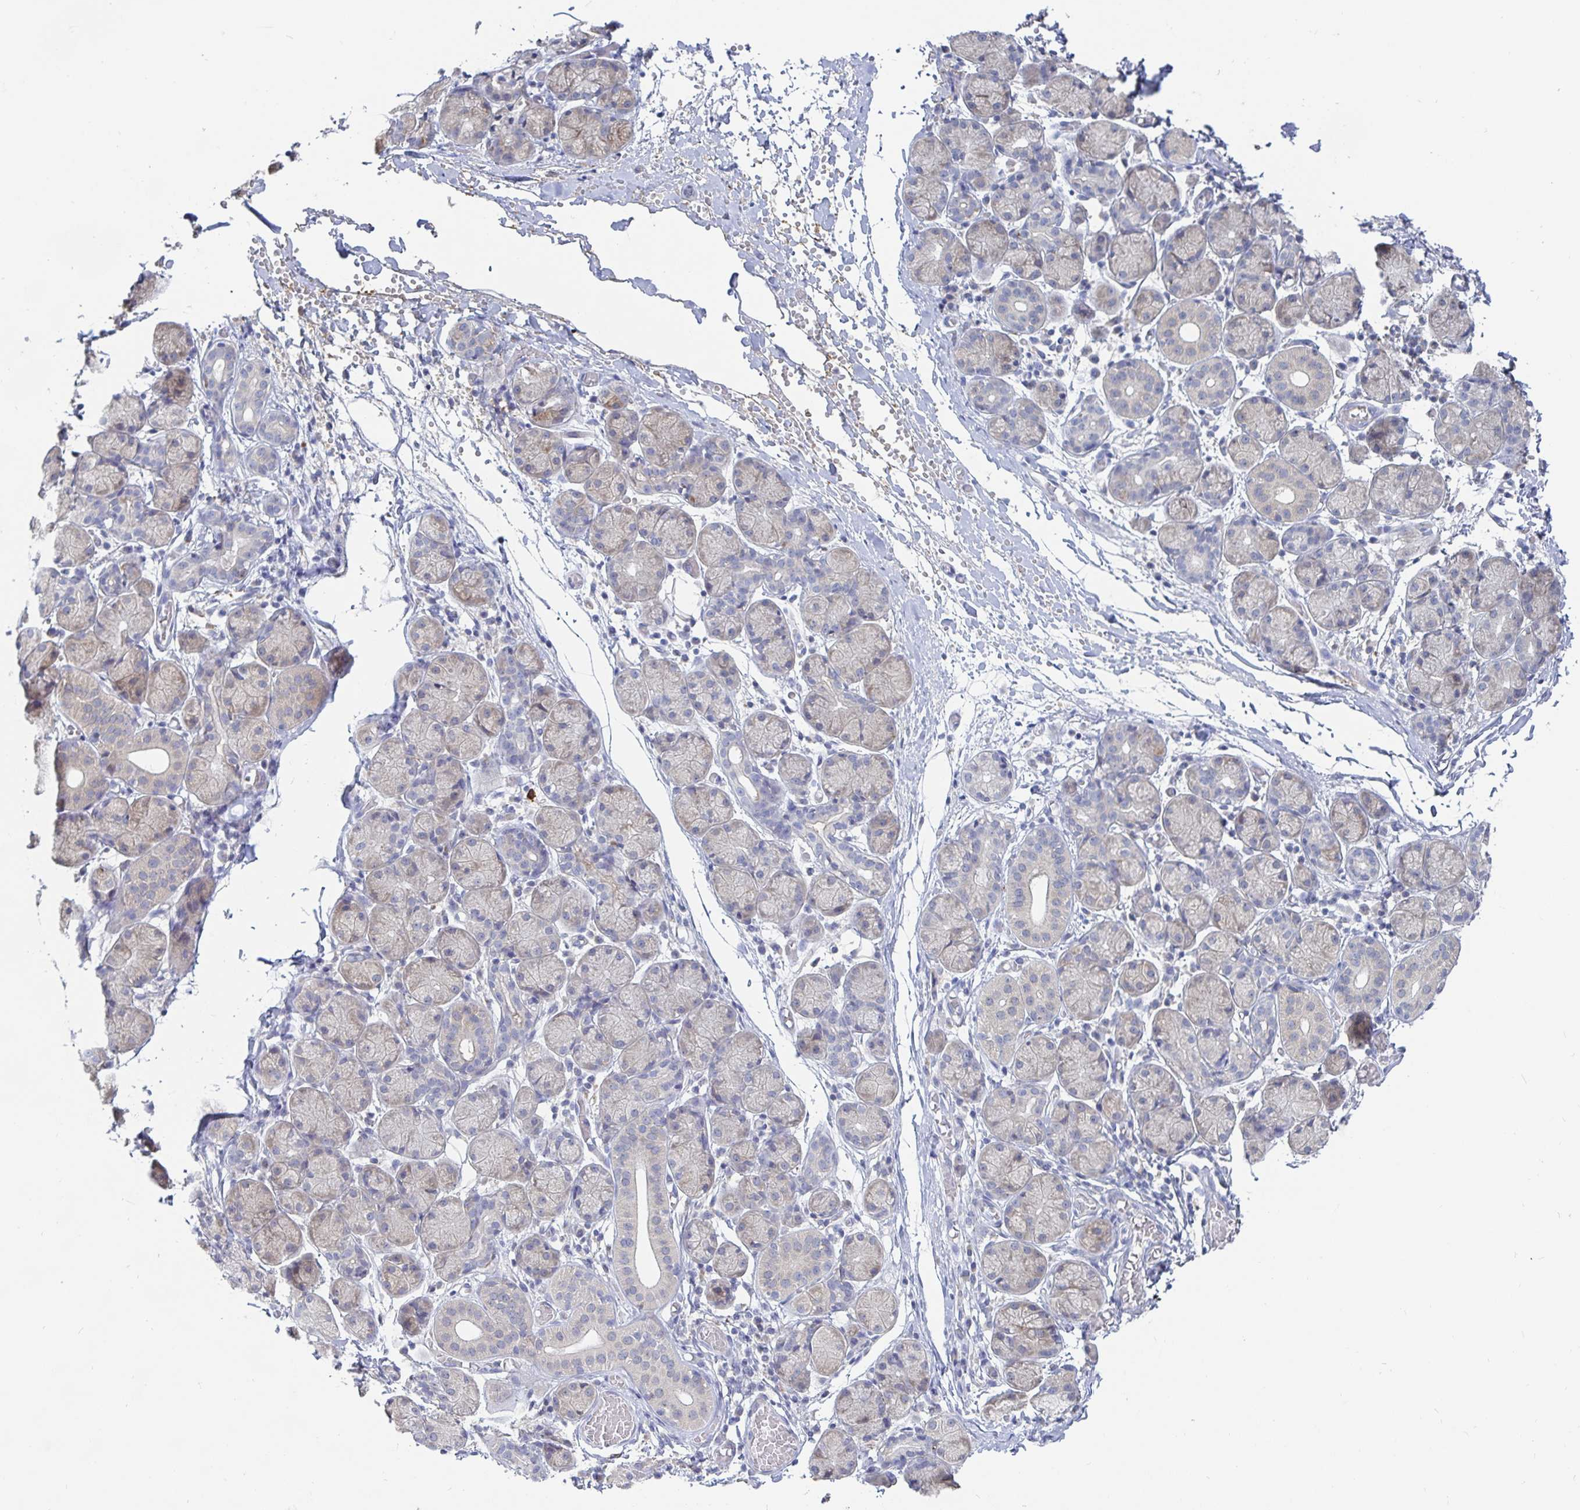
{"staining": {"intensity": "weak", "quantity": "25%-75%", "location": "cytoplasmic/membranous"}, "tissue": "salivary gland", "cell_type": "Glandular cells", "image_type": "normal", "snomed": [{"axis": "morphology", "description": "Normal tissue, NOS"}, {"axis": "topography", "description": "Salivary gland"}], "caption": "Immunohistochemistry (IHC) micrograph of unremarkable human salivary gland stained for a protein (brown), which displays low levels of weak cytoplasmic/membranous expression in about 25%-75% of glandular cells.", "gene": "SPPL3", "patient": {"sex": "female", "age": 24}}